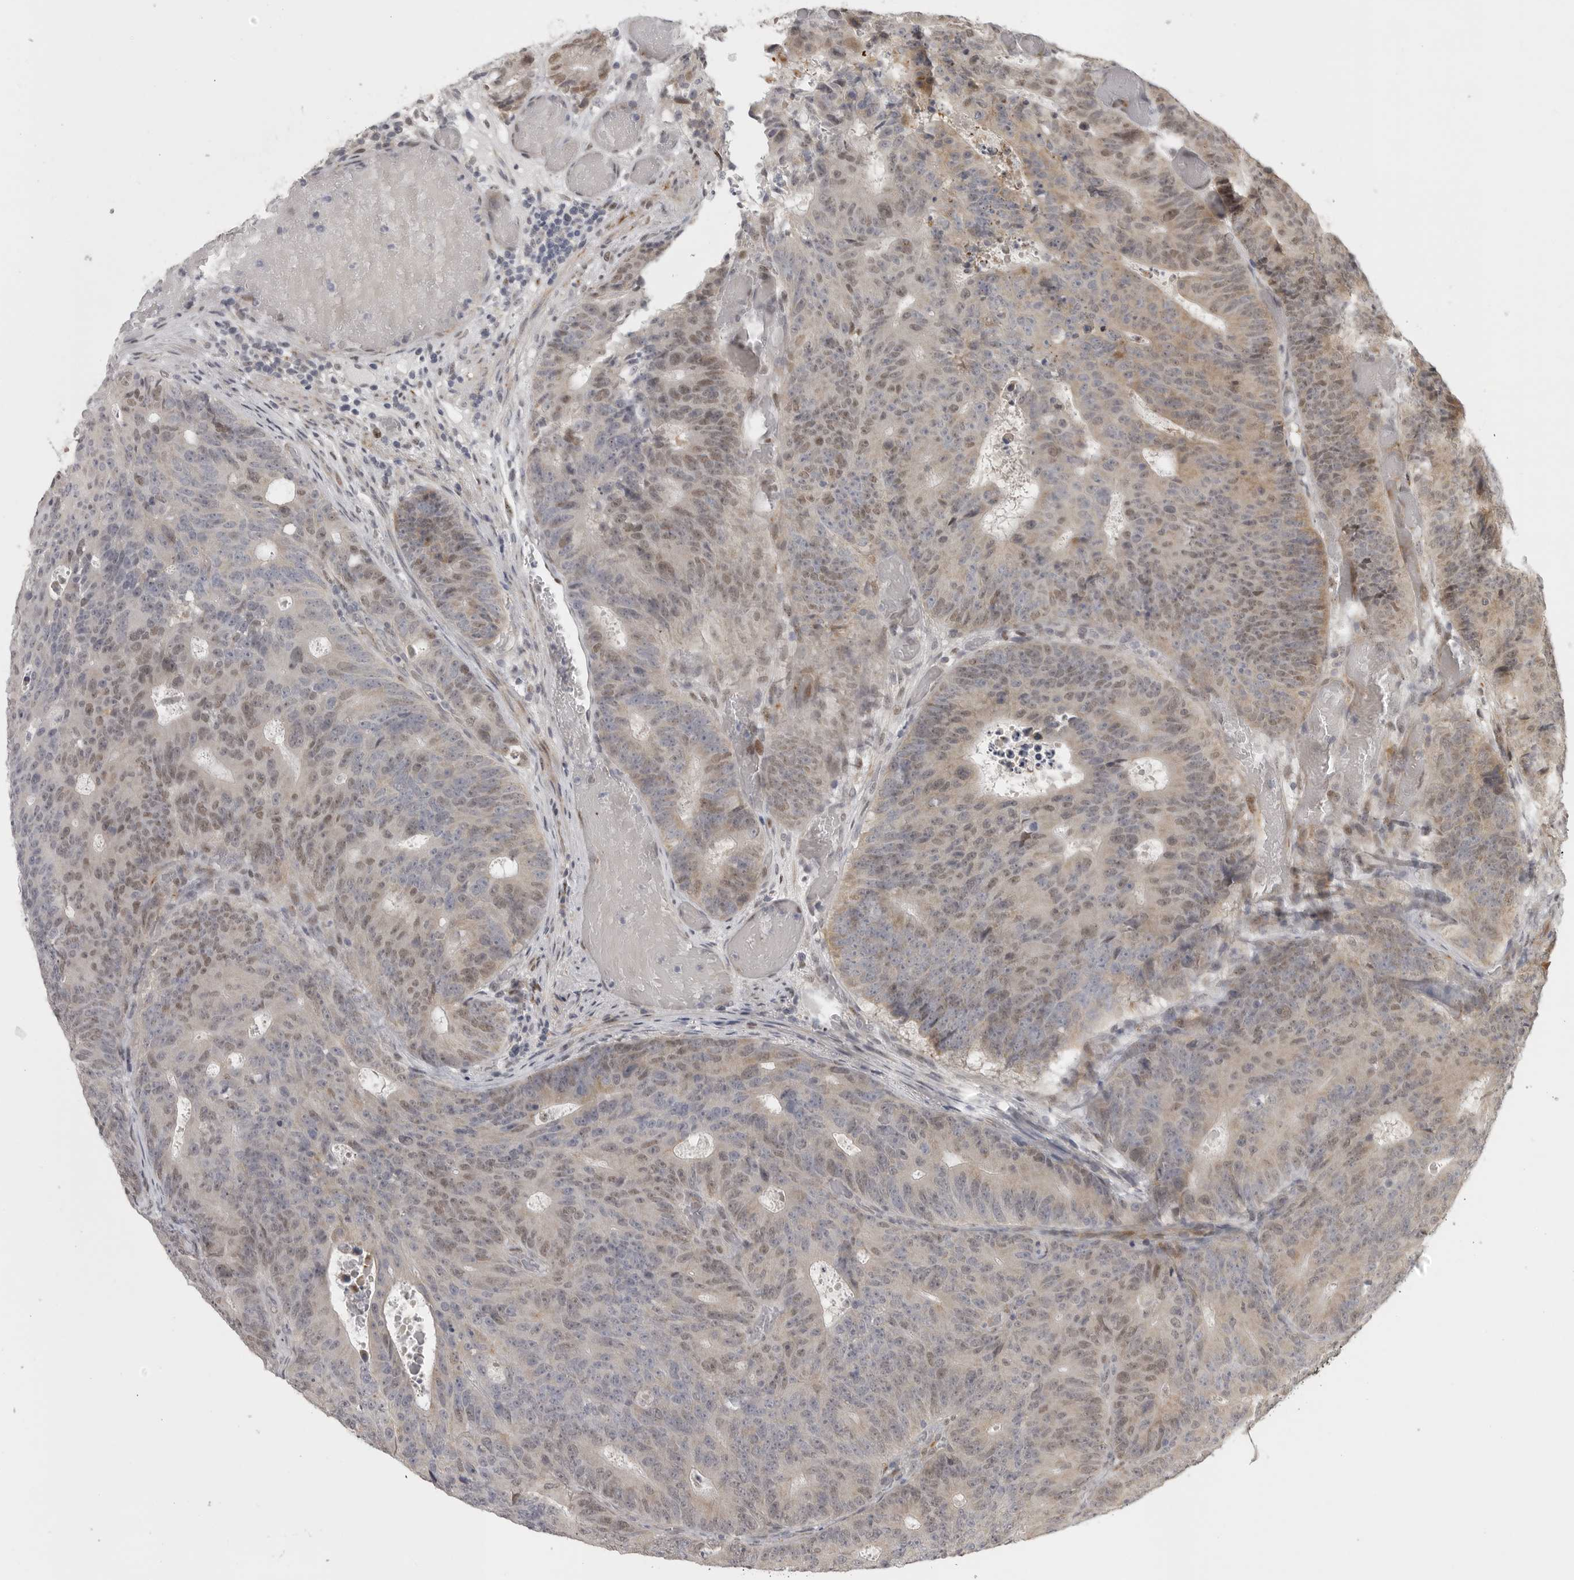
{"staining": {"intensity": "weak", "quantity": "25%-75%", "location": "nuclear"}, "tissue": "colorectal cancer", "cell_type": "Tumor cells", "image_type": "cancer", "snomed": [{"axis": "morphology", "description": "Adenocarcinoma, NOS"}, {"axis": "topography", "description": "Colon"}], "caption": "A high-resolution micrograph shows immunohistochemistry staining of adenocarcinoma (colorectal), which displays weak nuclear staining in approximately 25%-75% of tumor cells. The staining is performed using DAB (3,3'-diaminobenzidine) brown chromogen to label protein expression. The nuclei are counter-stained blue using hematoxylin.", "gene": "POLE2", "patient": {"sex": "male", "age": 87}}